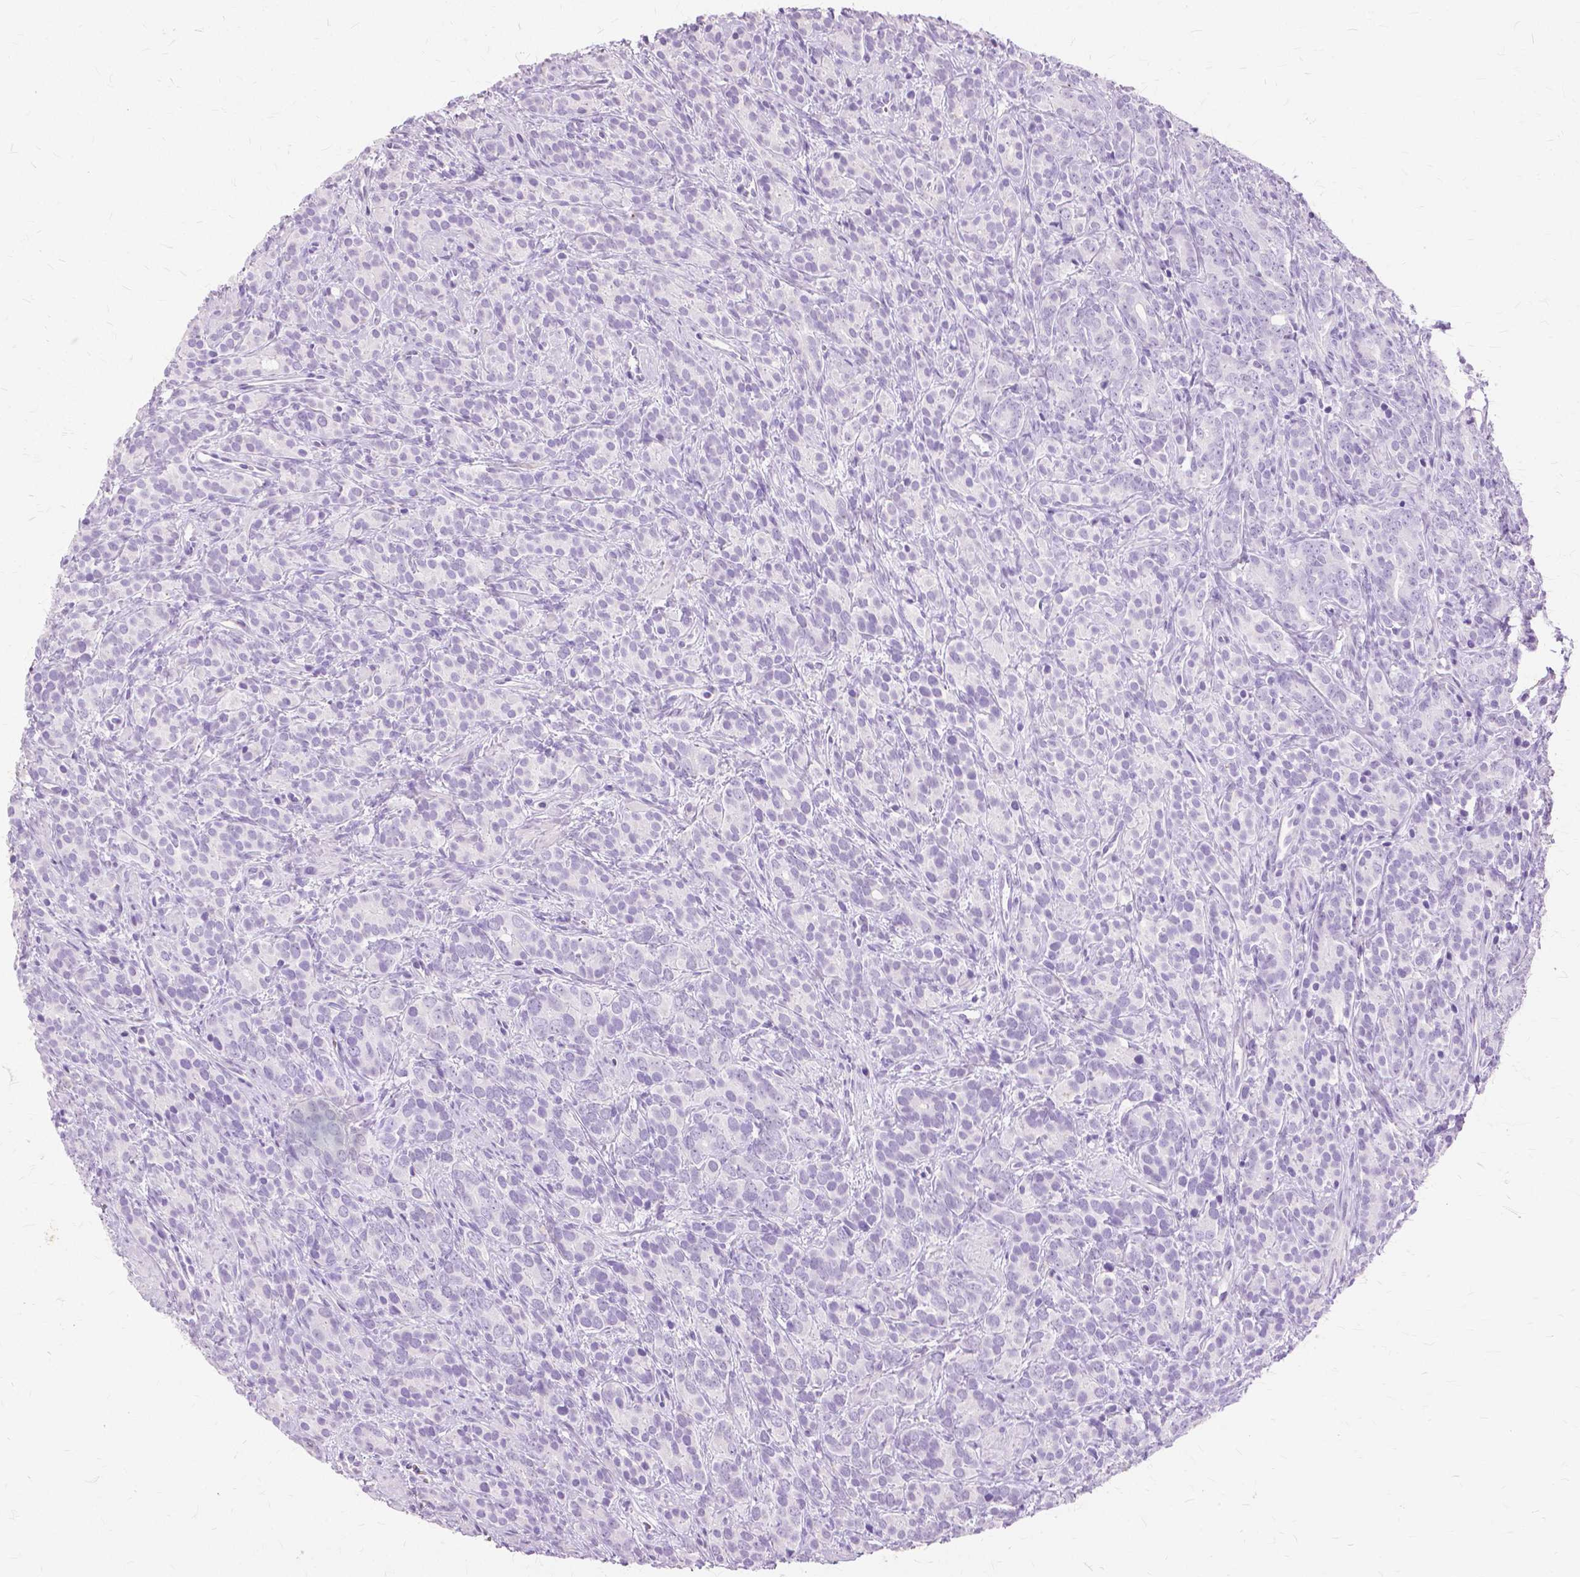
{"staining": {"intensity": "negative", "quantity": "none", "location": "none"}, "tissue": "prostate cancer", "cell_type": "Tumor cells", "image_type": "cancer", "snomed": [{"axis": "morphology", "description": "Adenocarcinoma, High grade"}, {"axis": "topography", "description": "Prostate"}], "caption": "Immunohistochemistry (IHC) micrograph of neoplastic tissue: human prostate cancer stained with DAB exhibits no significant protein positivity in tumor cells.", "gene": "TGM1", "patient": {"sex": "male", "age": 84}}